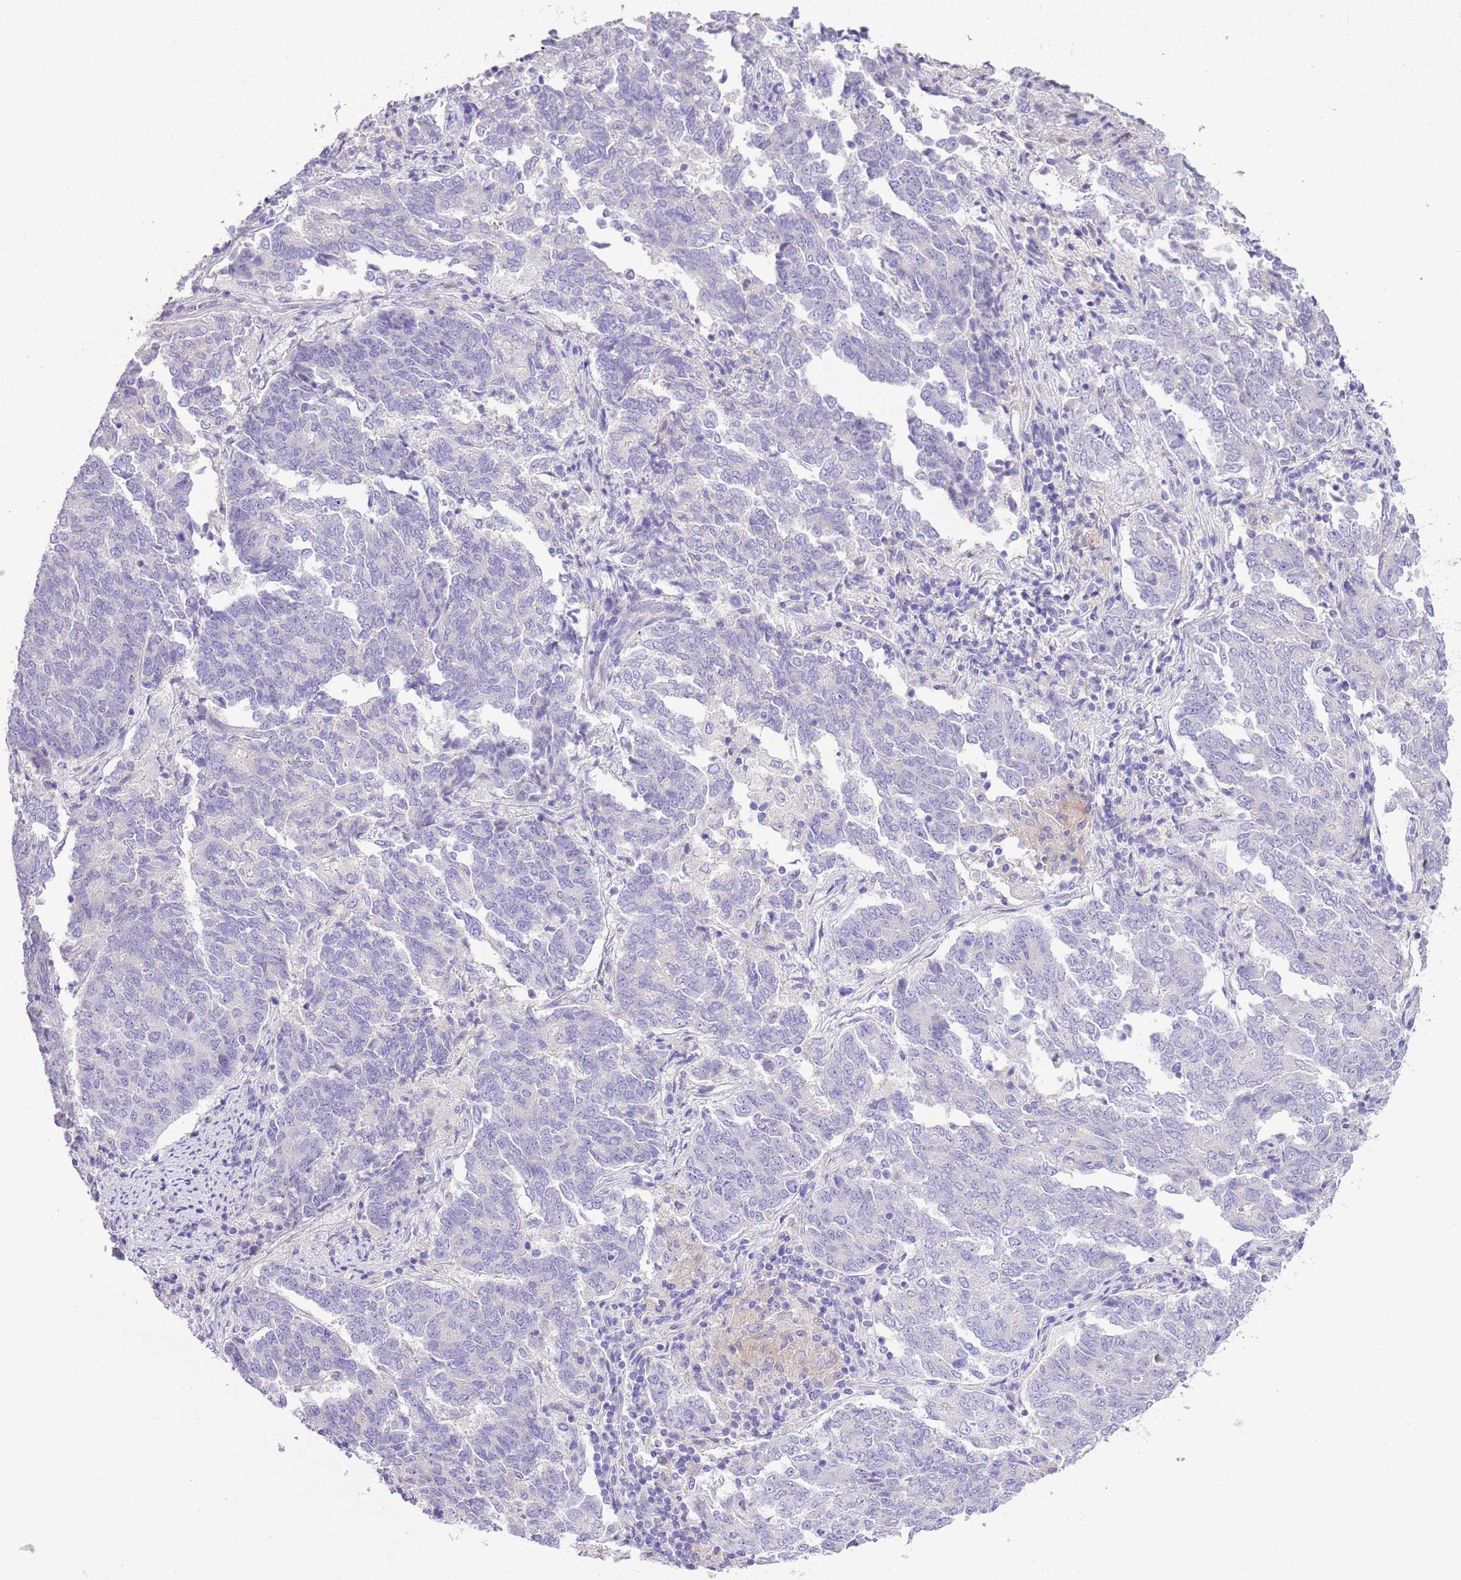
{"staining": {"intensity": "negative", "quantity": "none", "location": "none"}, "tissue": "endometrial cancer", "cell_type": "Tumor cells", "image_type": "cancer", "snomed": [{"axis": "morphology", "description": "Adenocarcinoma, NOS"}, {"axis": "topography", "description": "Endometrium"}], "caption": "This is a image of IHC staining of adenocarcinoma (endometrial), which shows no staining in tumor cells.", "gene": "CLEC2A", "patient": {"sex": "female", "age": 80}}